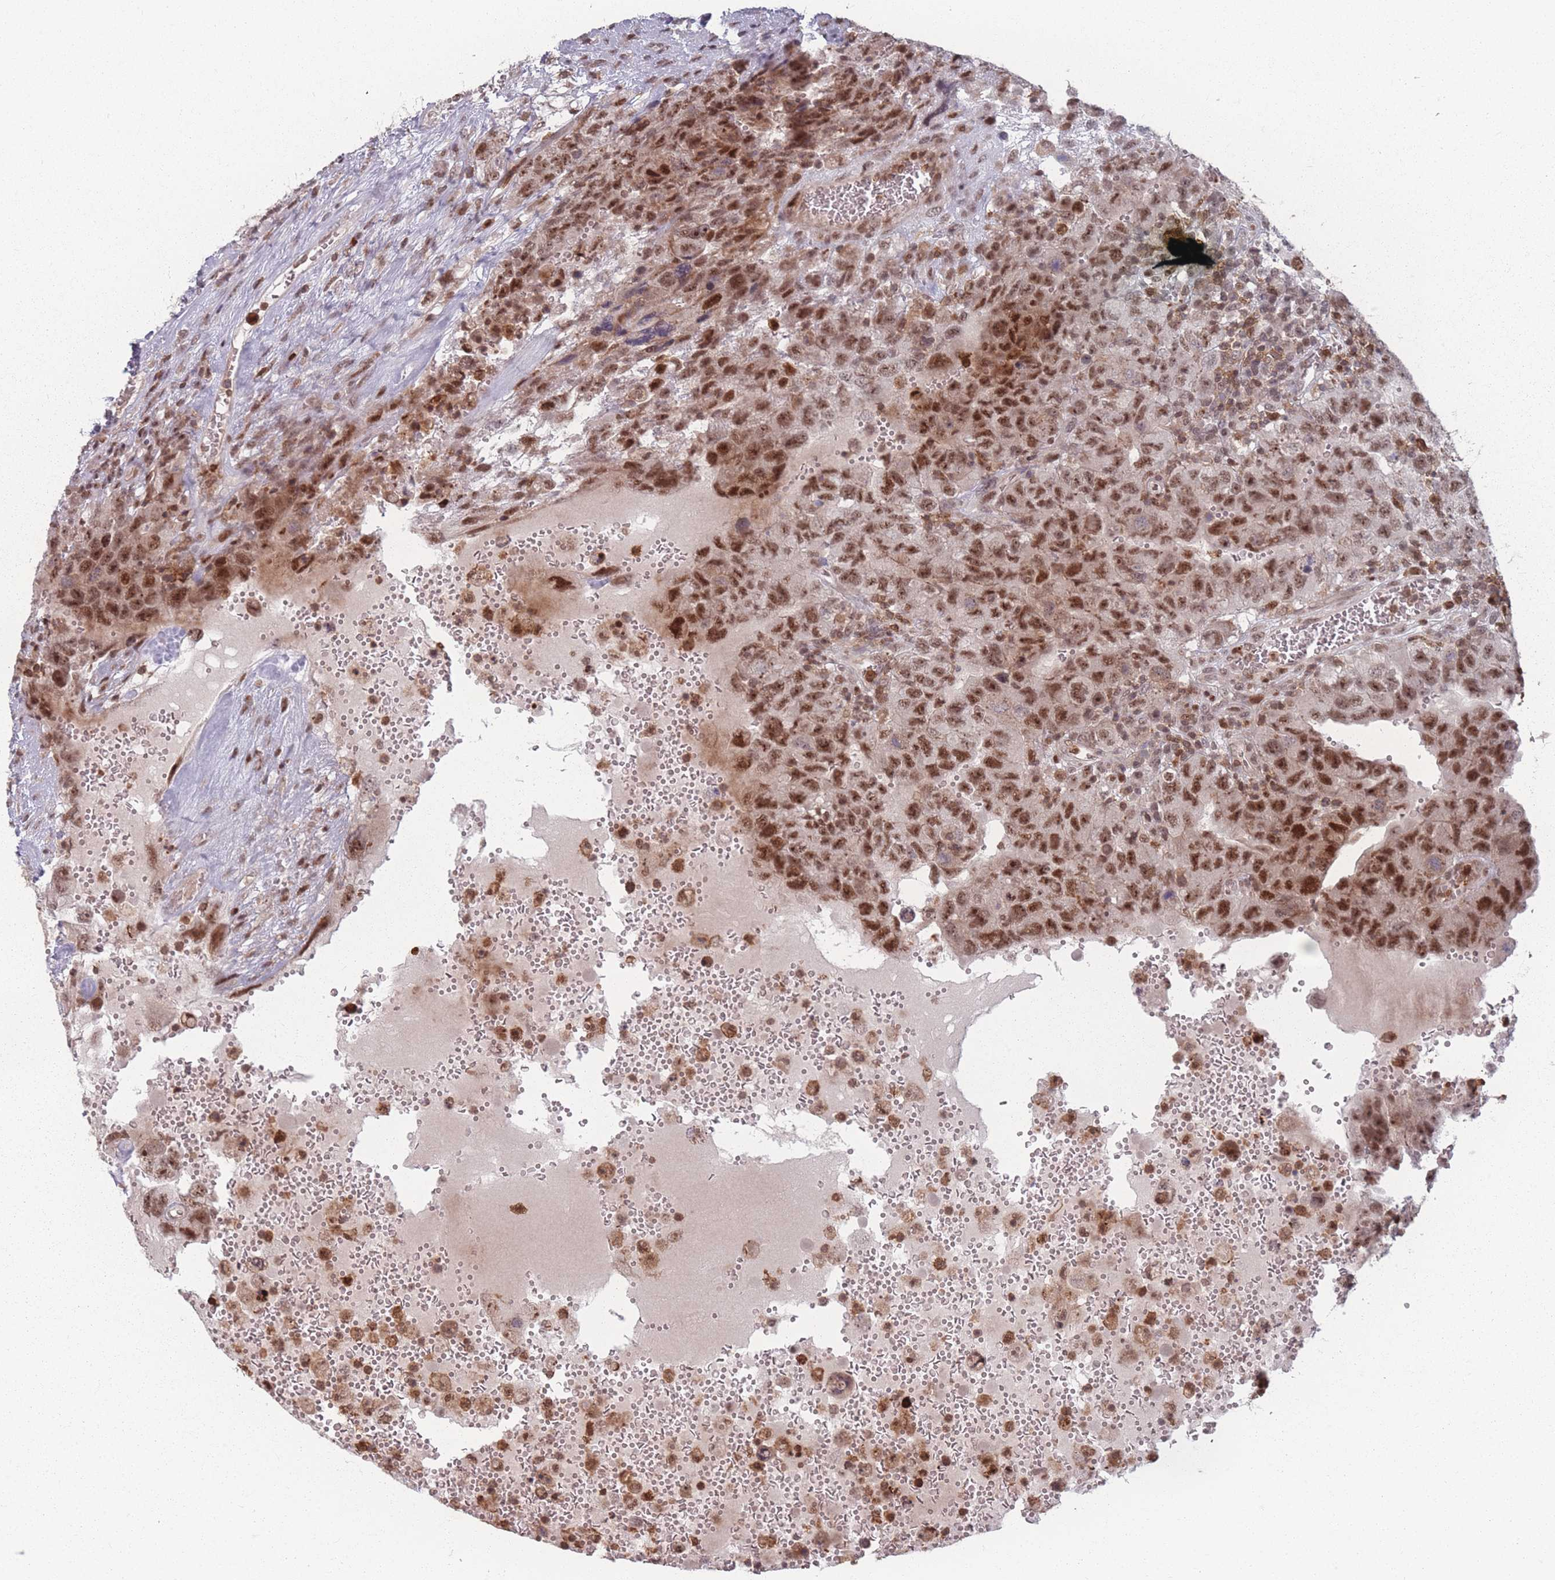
{"staining": {"intensity": "moderate", "quantity": ">75%", "location": "nuclear"}, "tissue": "testis cancer", "cell_type": "Tumor cells", "image_type": "cancer", "snomed": [{"axis": "morphology", "description": "Carcinoma, Embryonal, NOS"}, {"axis": "topography", "description": "Testis"}], "caption": "Human embryonal carcinoma (testis) stained with a protein marker demonstrates moderate staining in tumor cells.", "gene": "WDR55", "patient": {"sex": "male", "age": 26}}